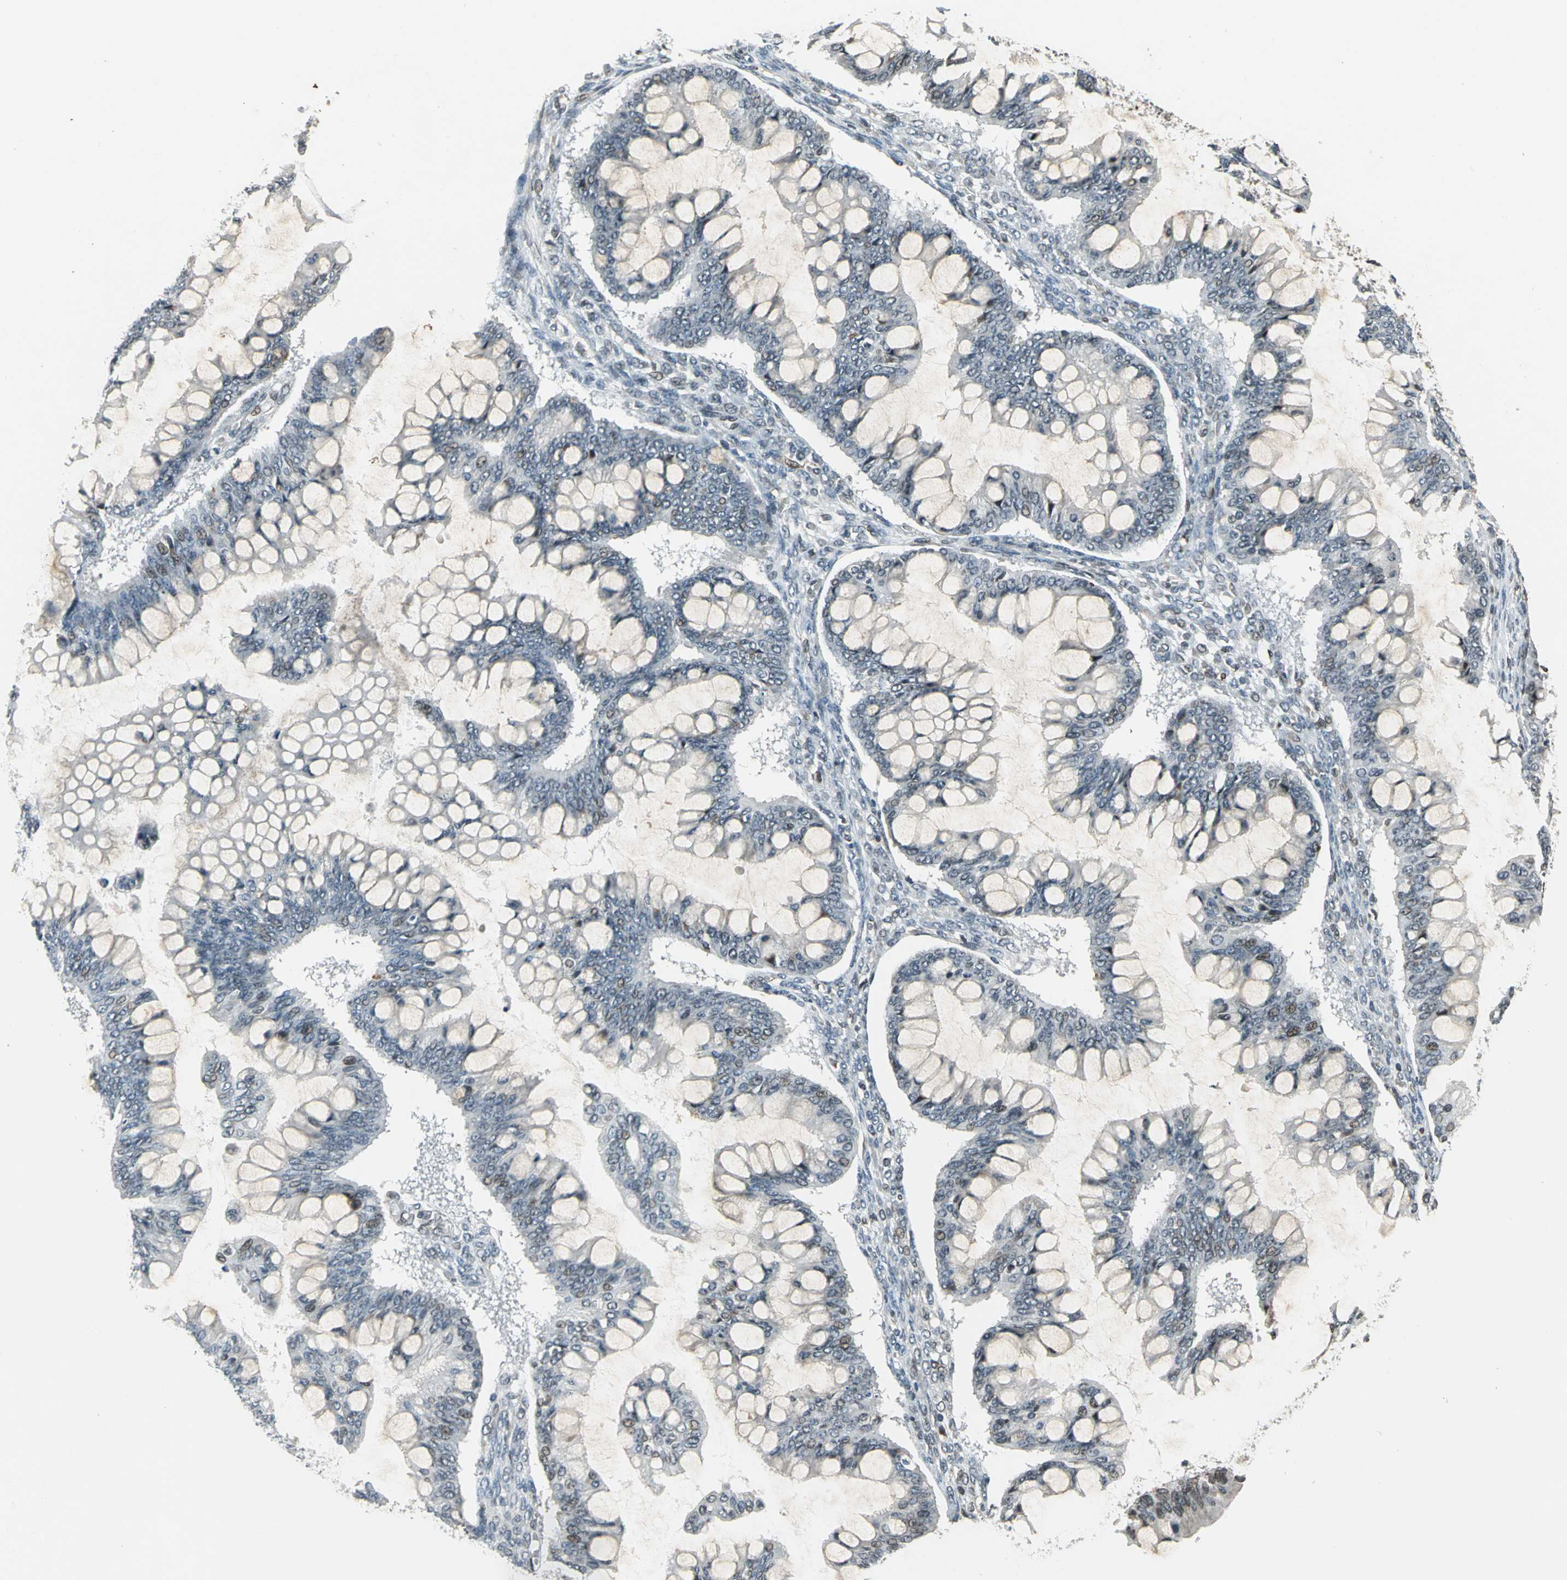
{"staining": {"intensity": "weak", "quantity": "<25%", "location": "nuclear"}, "tissue": "ovarian cancer", "cell_type": "Tumor cells", "image_type": "cancer", "snomed": [{"axis": "morphology", "description": "Cystadenocarcinoma, mucinous, NOS"}, {"axis": "topography", "description": "Ovary"}], "caption": "This is an IHC image of human ovarian cancer (mucinous cystadenocarcinoma). There is no expression in tumor cells.", "gene": "BRIP1", "patient": {"sex": "female", "age": 73}}